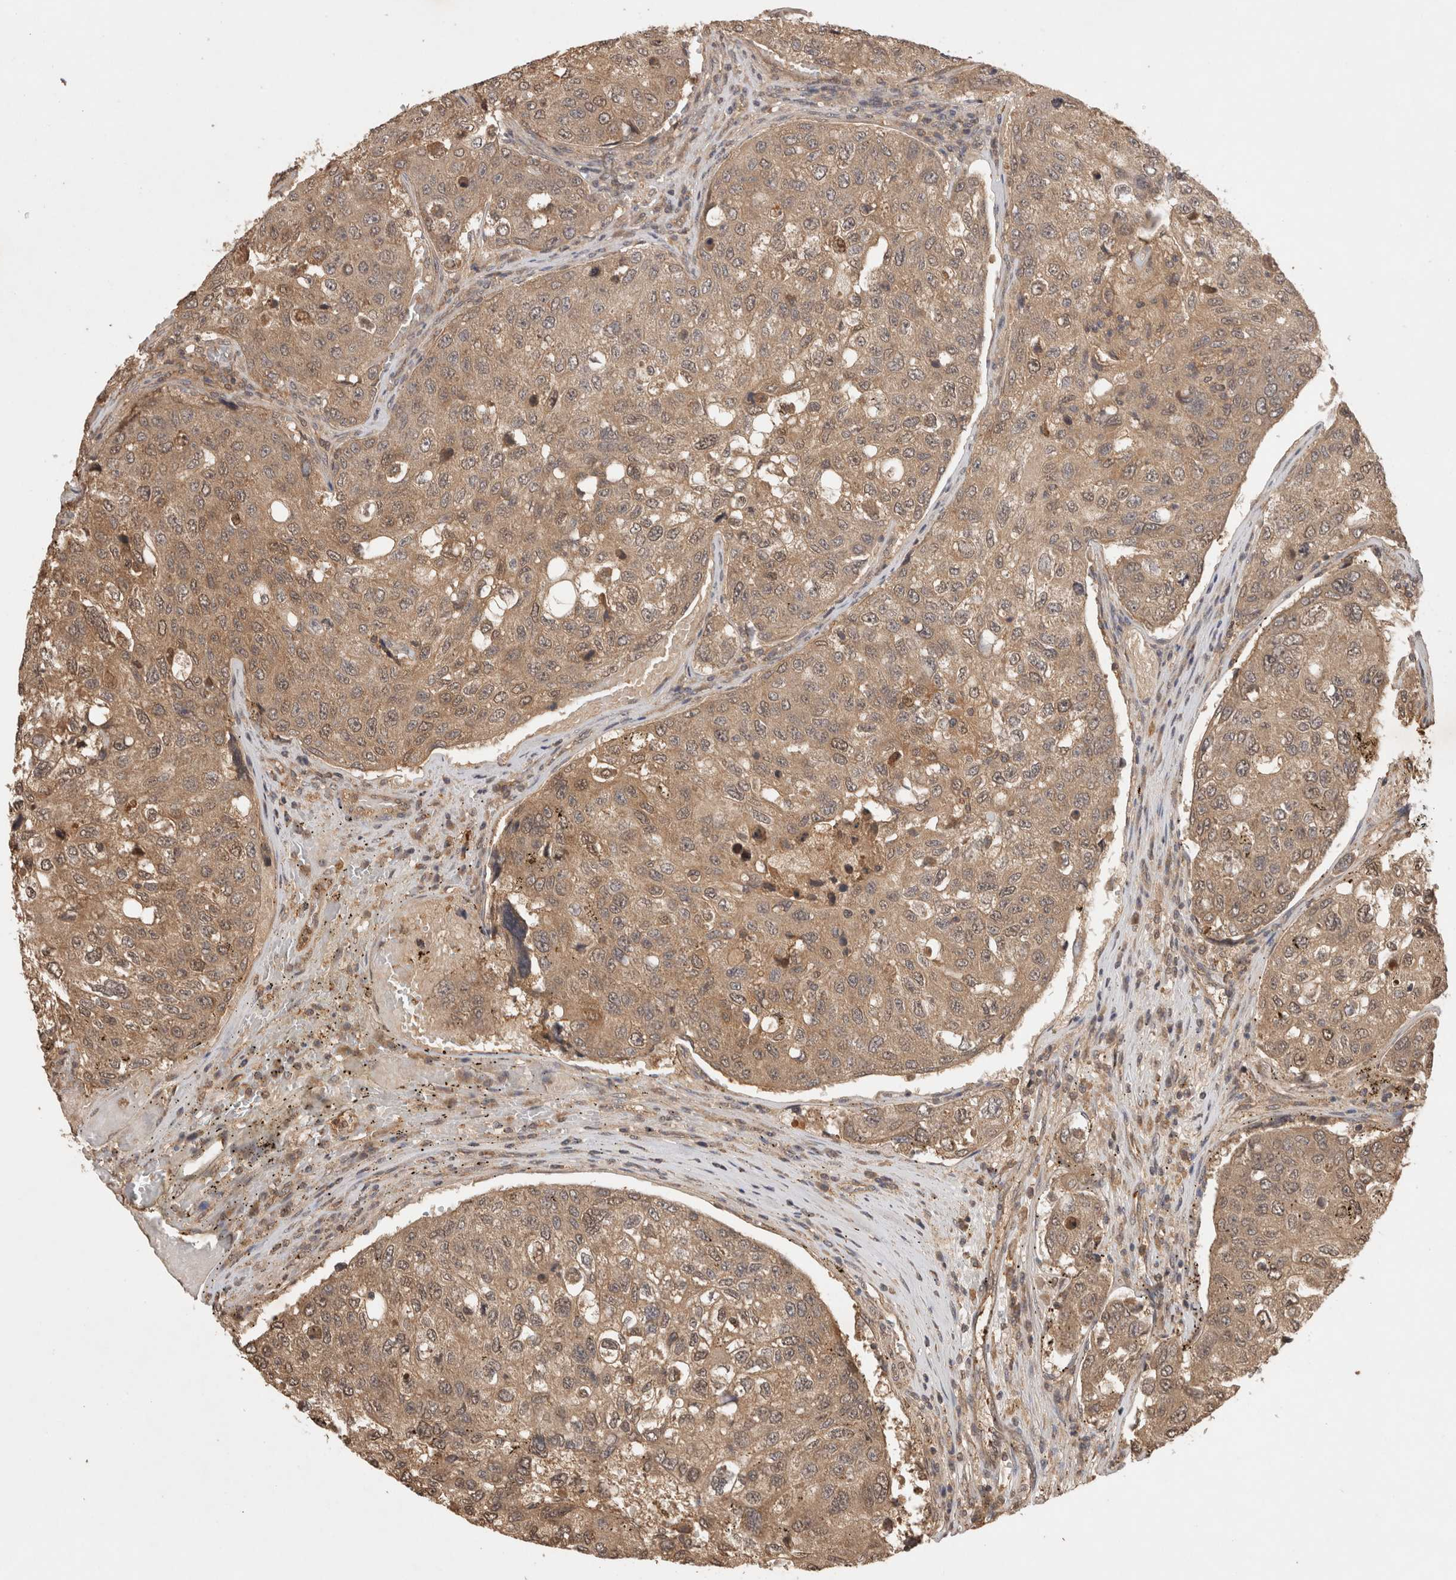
{"staining": {"intensity": "moderate", "quantity": ">75%", "location": "cytoplasmic/membranous"}, "tissue": "urothelial cancer", "cell_type": "Tumor cells", "image_type": "cancer", "snomed": [{"axis": "morphology", "description": "Urothelial carcinoma, High grade"}, {"axis": "topography", "description": "Lymph node"}, {"axis": "topography", "description": "Urinary bladder"}], "caption": "The histopathology image reveals staining of high-grade urothelial carcinoma, revealing moderate cytoplasmic/membranous protein expression (brown color) within tumor cells. Using DAB (3,3'-diaminobenzidine) (brown) and hematoxylin (blue) stains, captured at high magnification using brightfield microscopy.", "gene": "PRMT3", "patient": {"sex": "male", "age": 51}}